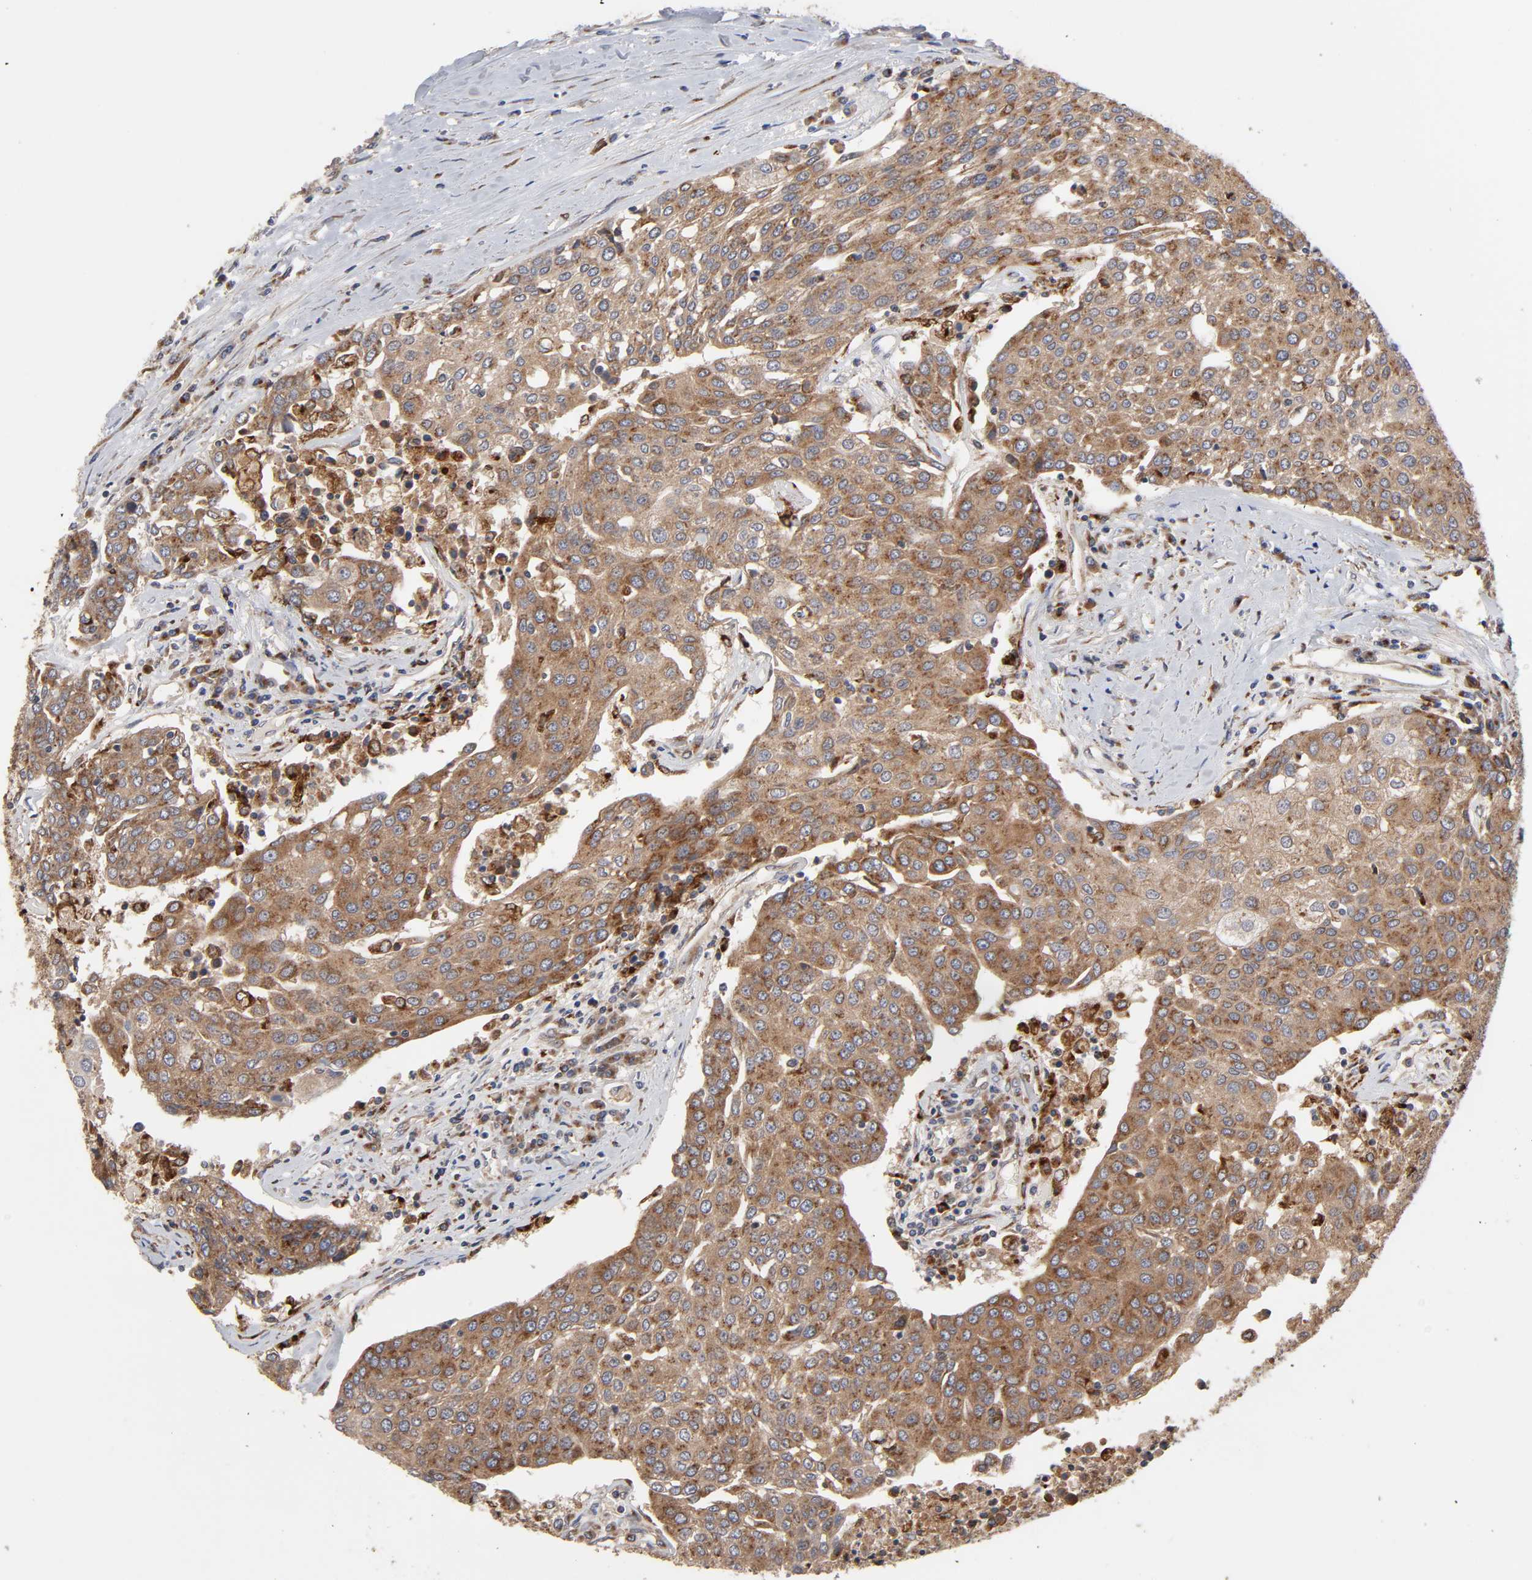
{"staining": {"intensity": "moderate", "quantity": ">75%", "location": "cytoplasmic/membranous"}, "tissue": "urothelial cancer", "cell_type": "Tumor cells", "image_type": "cancer", "snomed": [{"axis": "morphology", "description": "Urothelial carcinoma, High grade"}, {"axis": "topography", "description": "Urinary bladder"}], "caption": "Tumor cells reveal moderate cytoplasmic/membranous staining in about >75% of cells in high-grade urothelial carcinoma.", "gene": "GNPTG", "patient": {"sex": "female", "age": 85}}